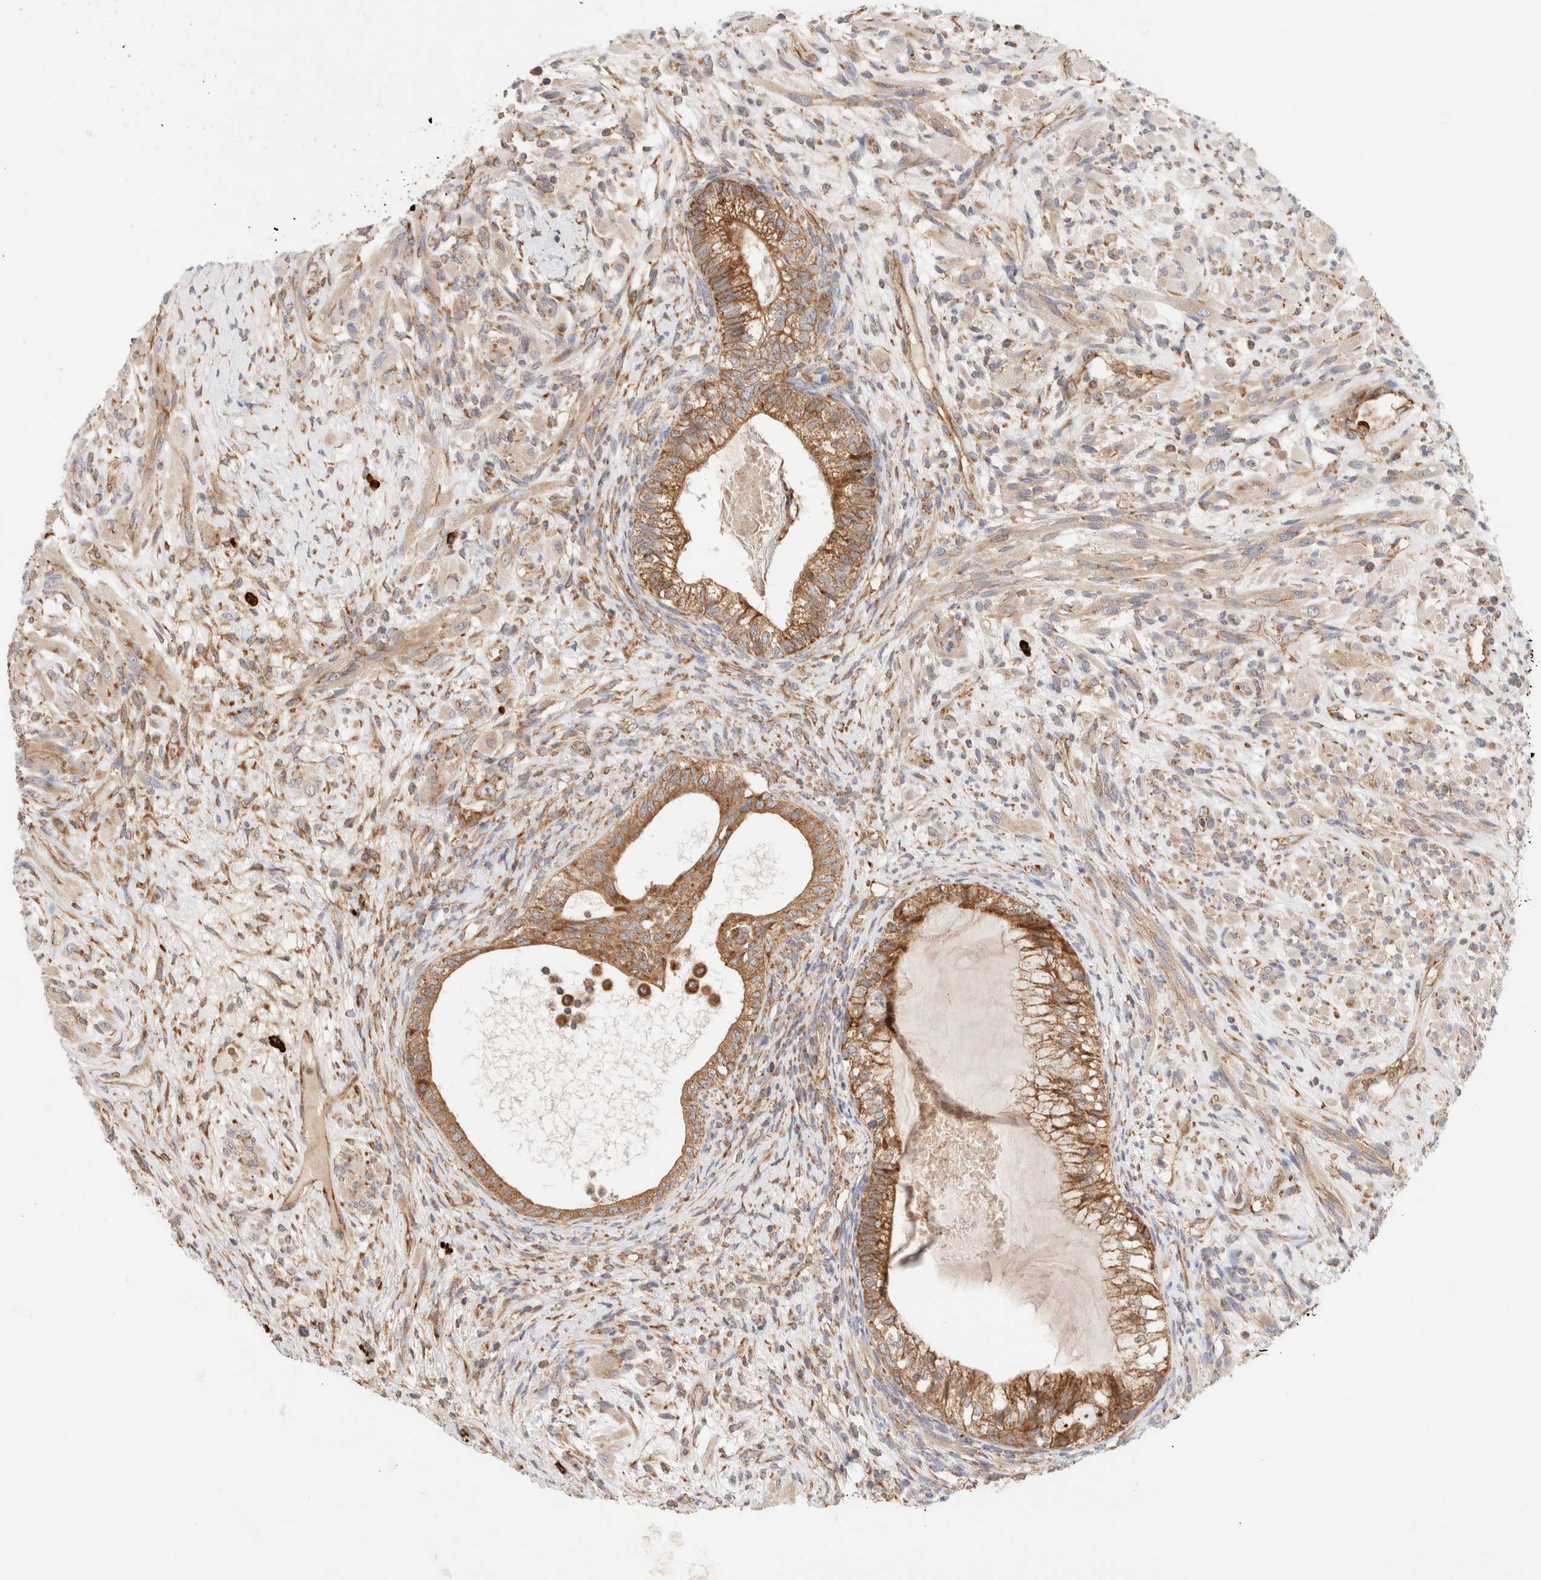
{"staining": {"intensity": "moderate", "quantity": ">75%", "location": "cytoplasmic/membranous"}, "tissue": "testis cancer", "cell_type": "Tumor cells", "image_type": "cancer", "snomed": [{"axis": "morphology", "description": "Seminoma, NOS"}, {"axis": "morphology", "description": "Carcinoma, Embryonal, NOS"}, {"axis": "topography", "description": "Testis"}], "caption": "The photomicrograph shows a brown stain indicating the presence of a protein in the cytoplasmic/membranous of tumor cells in testis seminoma. (brown staining indicates protein expression, while blue staining denotes nuclei).", "gene": "UTS2B", "patient": {"sex": "male", "age": 28}}